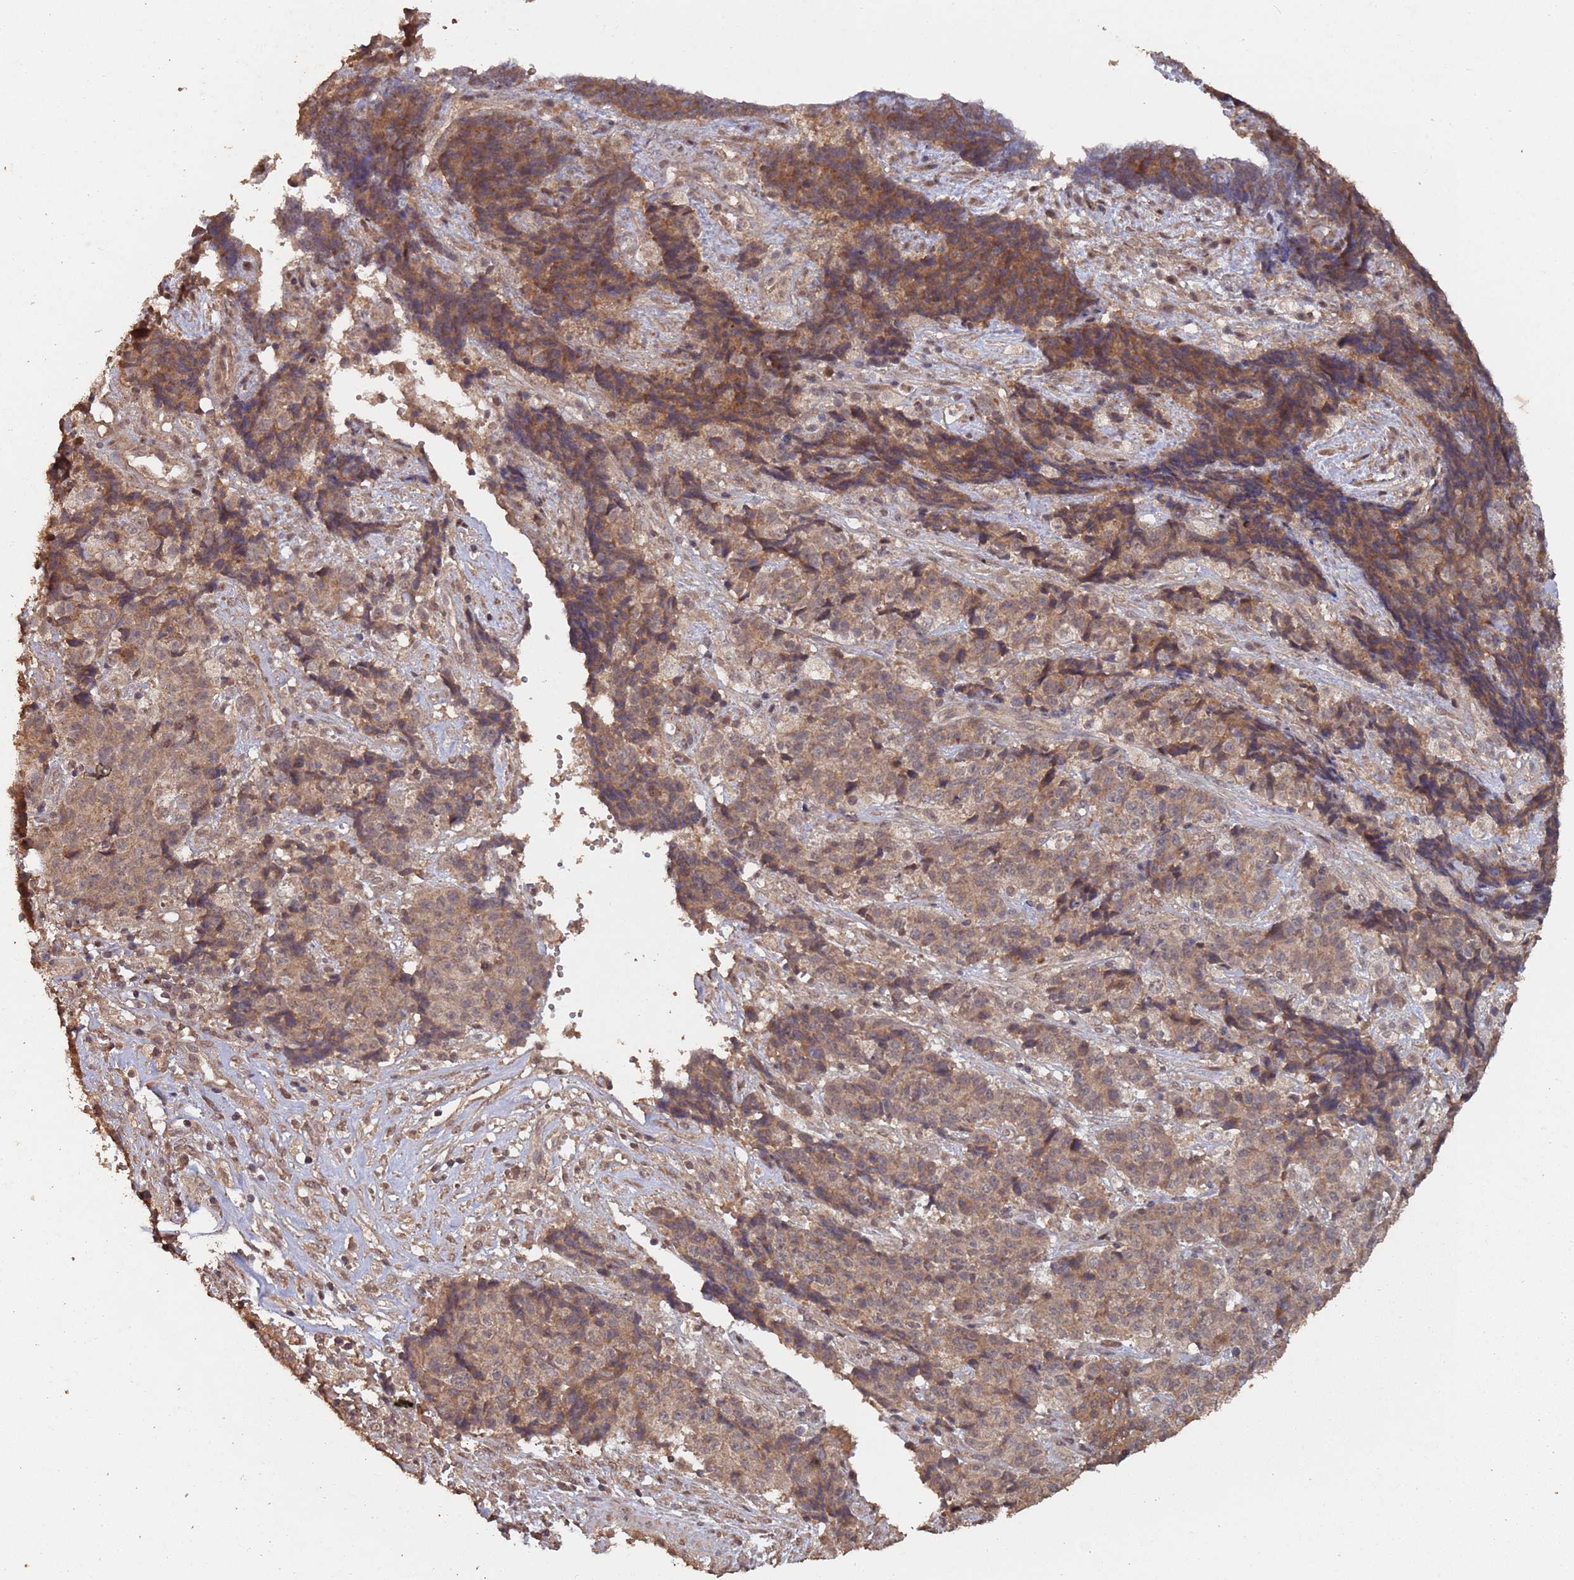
{"staining": {"intensity": "moderate", "quantity": "25%-75%", "location": "cytoplasmic/membranous"}, "tissue": "ovarian cancer", "cell_type": "Tumor cells", "image_type": "cancer", "snomed": [{"axis": "morphology", "description": "Carcinoma, endometroid"}, {"axis": "topography", "description": "Ovary"}], "caption": "Immunohistochemistry (IHC) histopathology image of neoplastic tissue: ovarian endometroid carcinoma stained using immunohistochemistry demonstrates medium levels of moderate protein expression localized specifically in the cytoplasmic/membranous of tumor cells, appearing as a cytoplasmic/membranous brown color.", "gene": "FRAT1", "patient": {"sex": "female", "age": 42}}